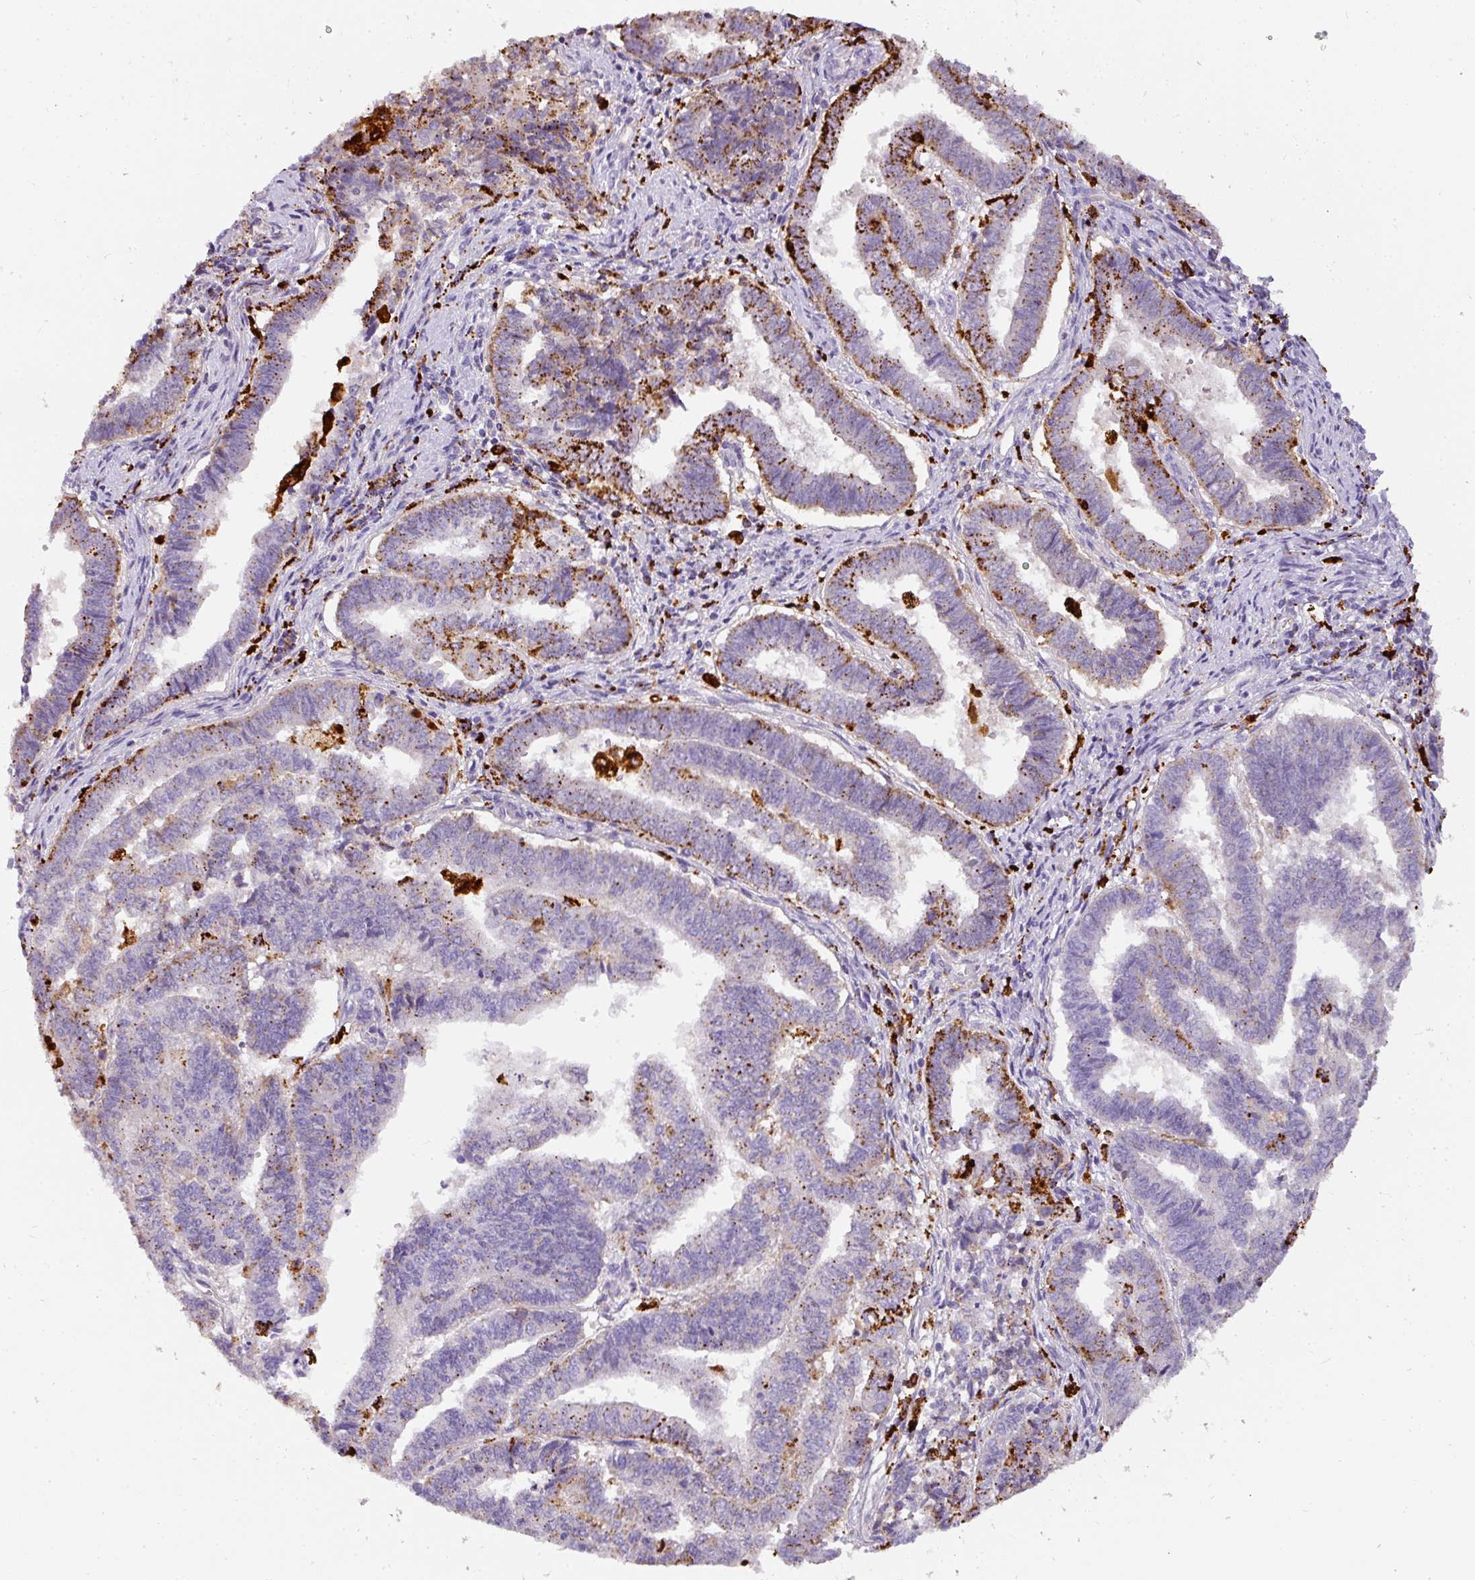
{"staining": {"intensity": "moderate", "quantity": "25%-75%", "location": "cytoplasmic/membranous"}, "tissue": "endometrial cancer", "cell_type": "Tumor cells", "image_type": "cancer", "snomed": [{"axis": "morphology", "description": "Adenocarcinoma, NOS"}, {"axis": "topography", "description": "Endometrium"}], "caption": "High-magnification brightfield microscopy of endometrial cancer stained with DAB (brown) and counterstained with hematoxylin (blue). tumor cells exhibit moderate cytoplasmic/membranous positivity is seen in approximately25%-75% of cells.", "gene": "MMACHC", "patient": {"sex": "female", "age": 72}}